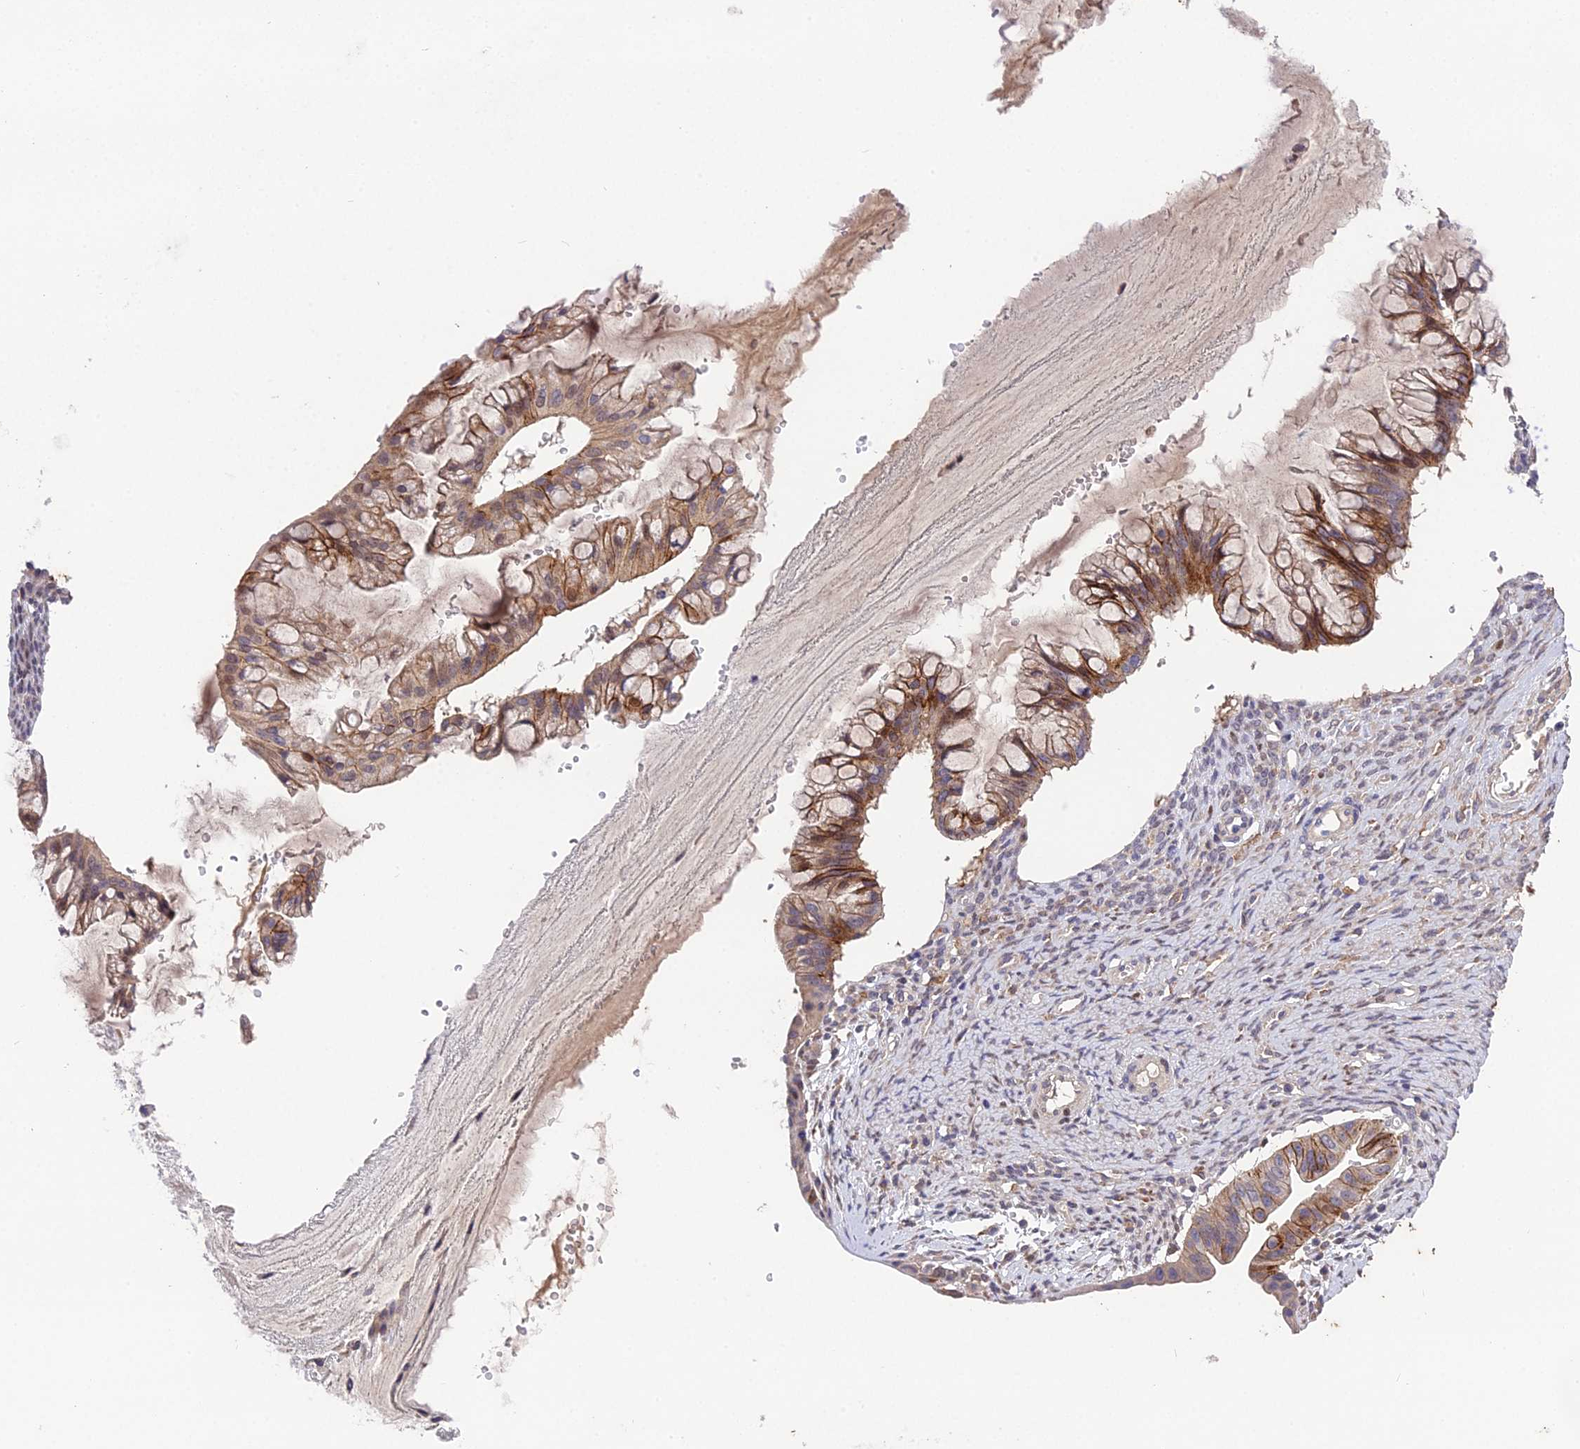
{"staining": {"intensity": "moderate", "quantity": "25%-75%", "location": "cytoplasmic/membranous"}, "tissue": "ovarian cancer", "cell_type": "Tumor cells", "image_type": "cancer", "snomed": [{"axis": "morphology", "description": "Cystadenocarcinoma, mucinous, NOS"}, {"axis": "topography", "description": "Ovary"}], "caption": "A brown stain shows moderate cytoplasmic/membranous positivity of a protein in human ovarian mucinous cystadenocarcinoma tumor cells. (brown staining indicates protein expression, while blue staining denotes nuclei).", "gene": "PUS10", "patient": {"sex": "female", "age": 73}}